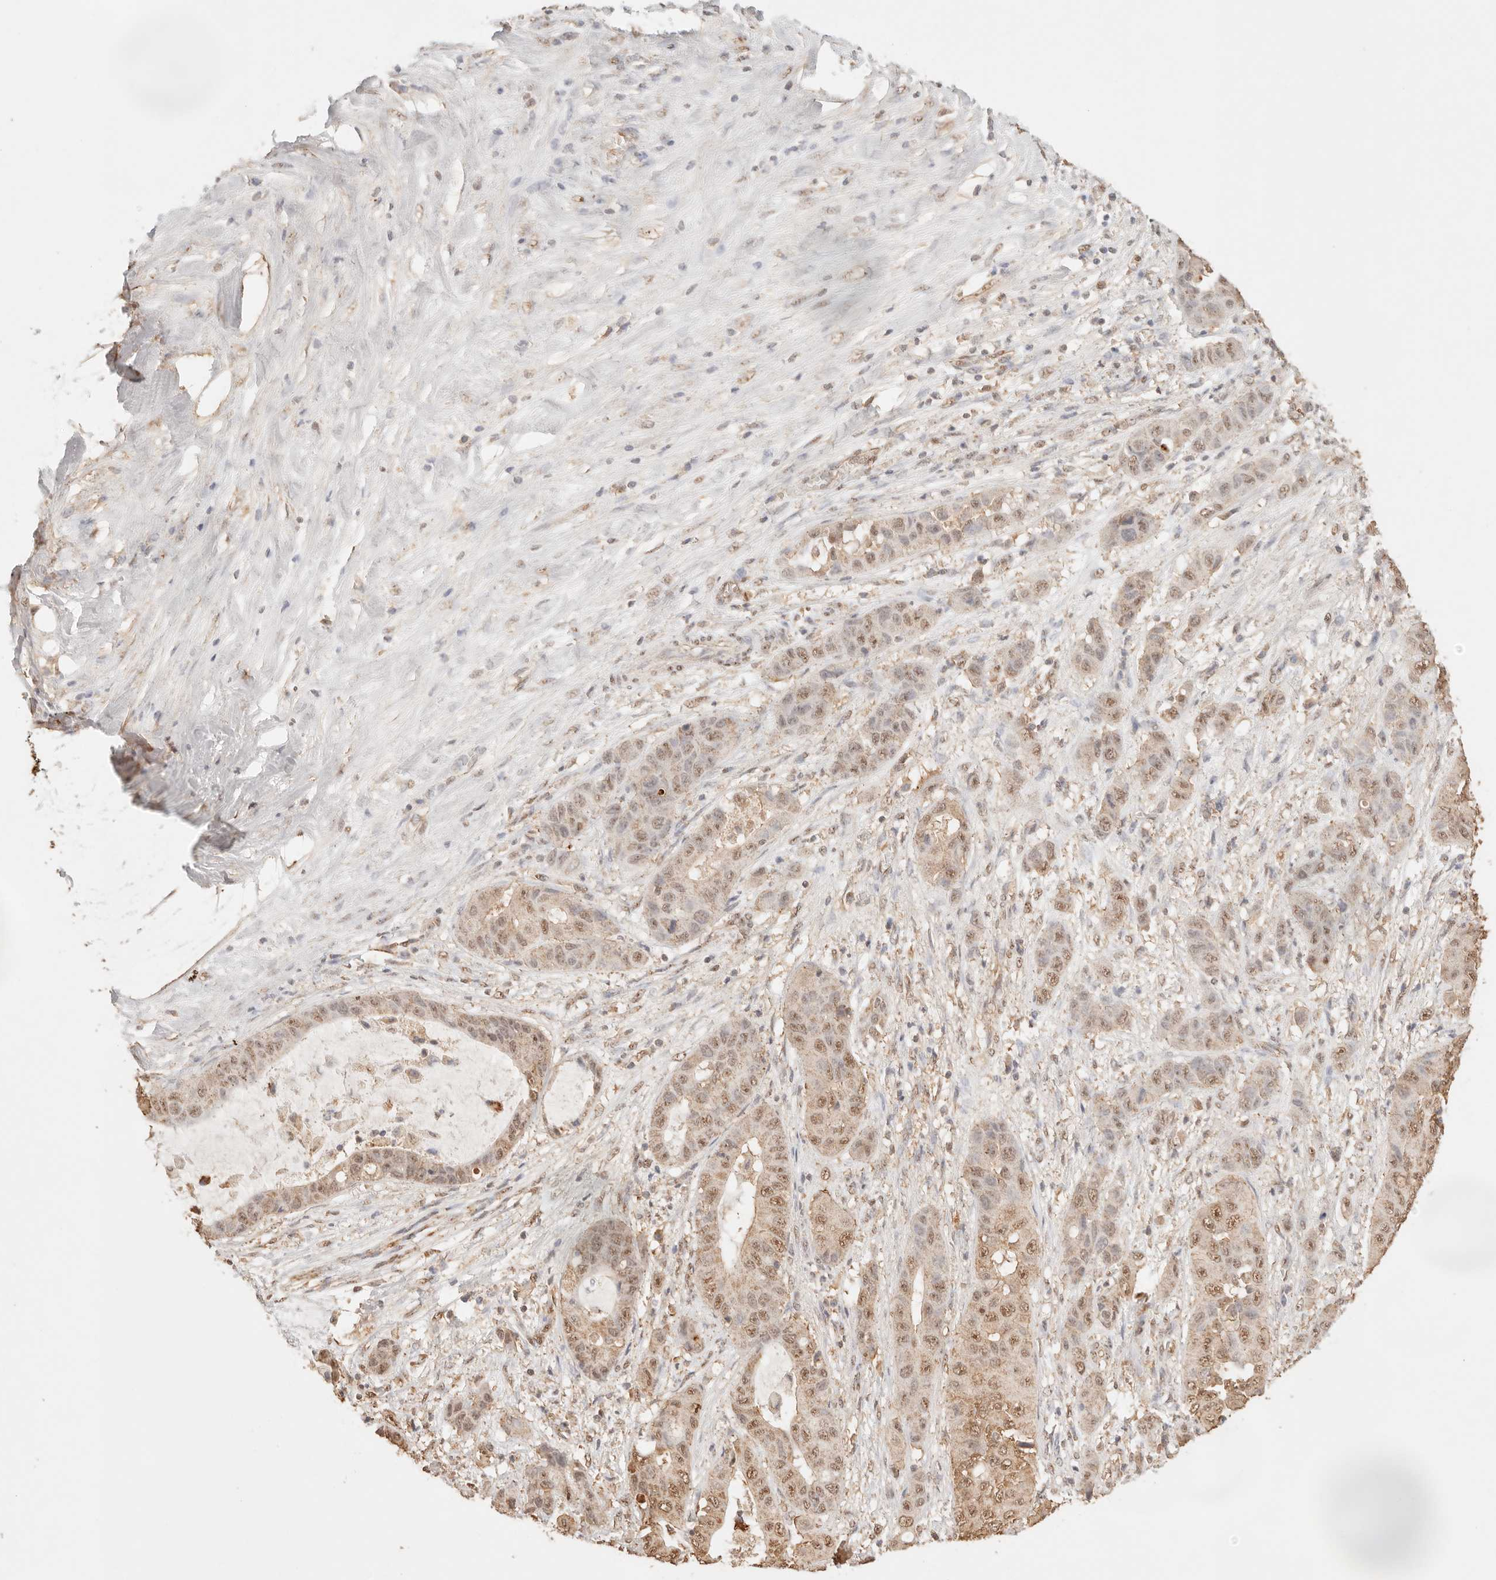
{"staining": {"intensity": "moderate", "quantity": ">75%", "location": "nuclear"}, "tissue": "liver cancer", "cell_type": "Tumor cells", "image_type": "cancer", "snomed": [{"axis": "morphology", "description": "Cholangiocarcinoma"}, {"axis": "topography", "description": "Liver"}], "caption": "A photomicrograph of human liver cholangiocarcinoma stained for a protein exhibits moderate nuclear brown staining in tumor cells.", "gene": "IL1R2", "patient": {"sex": "female", "age": 52}}